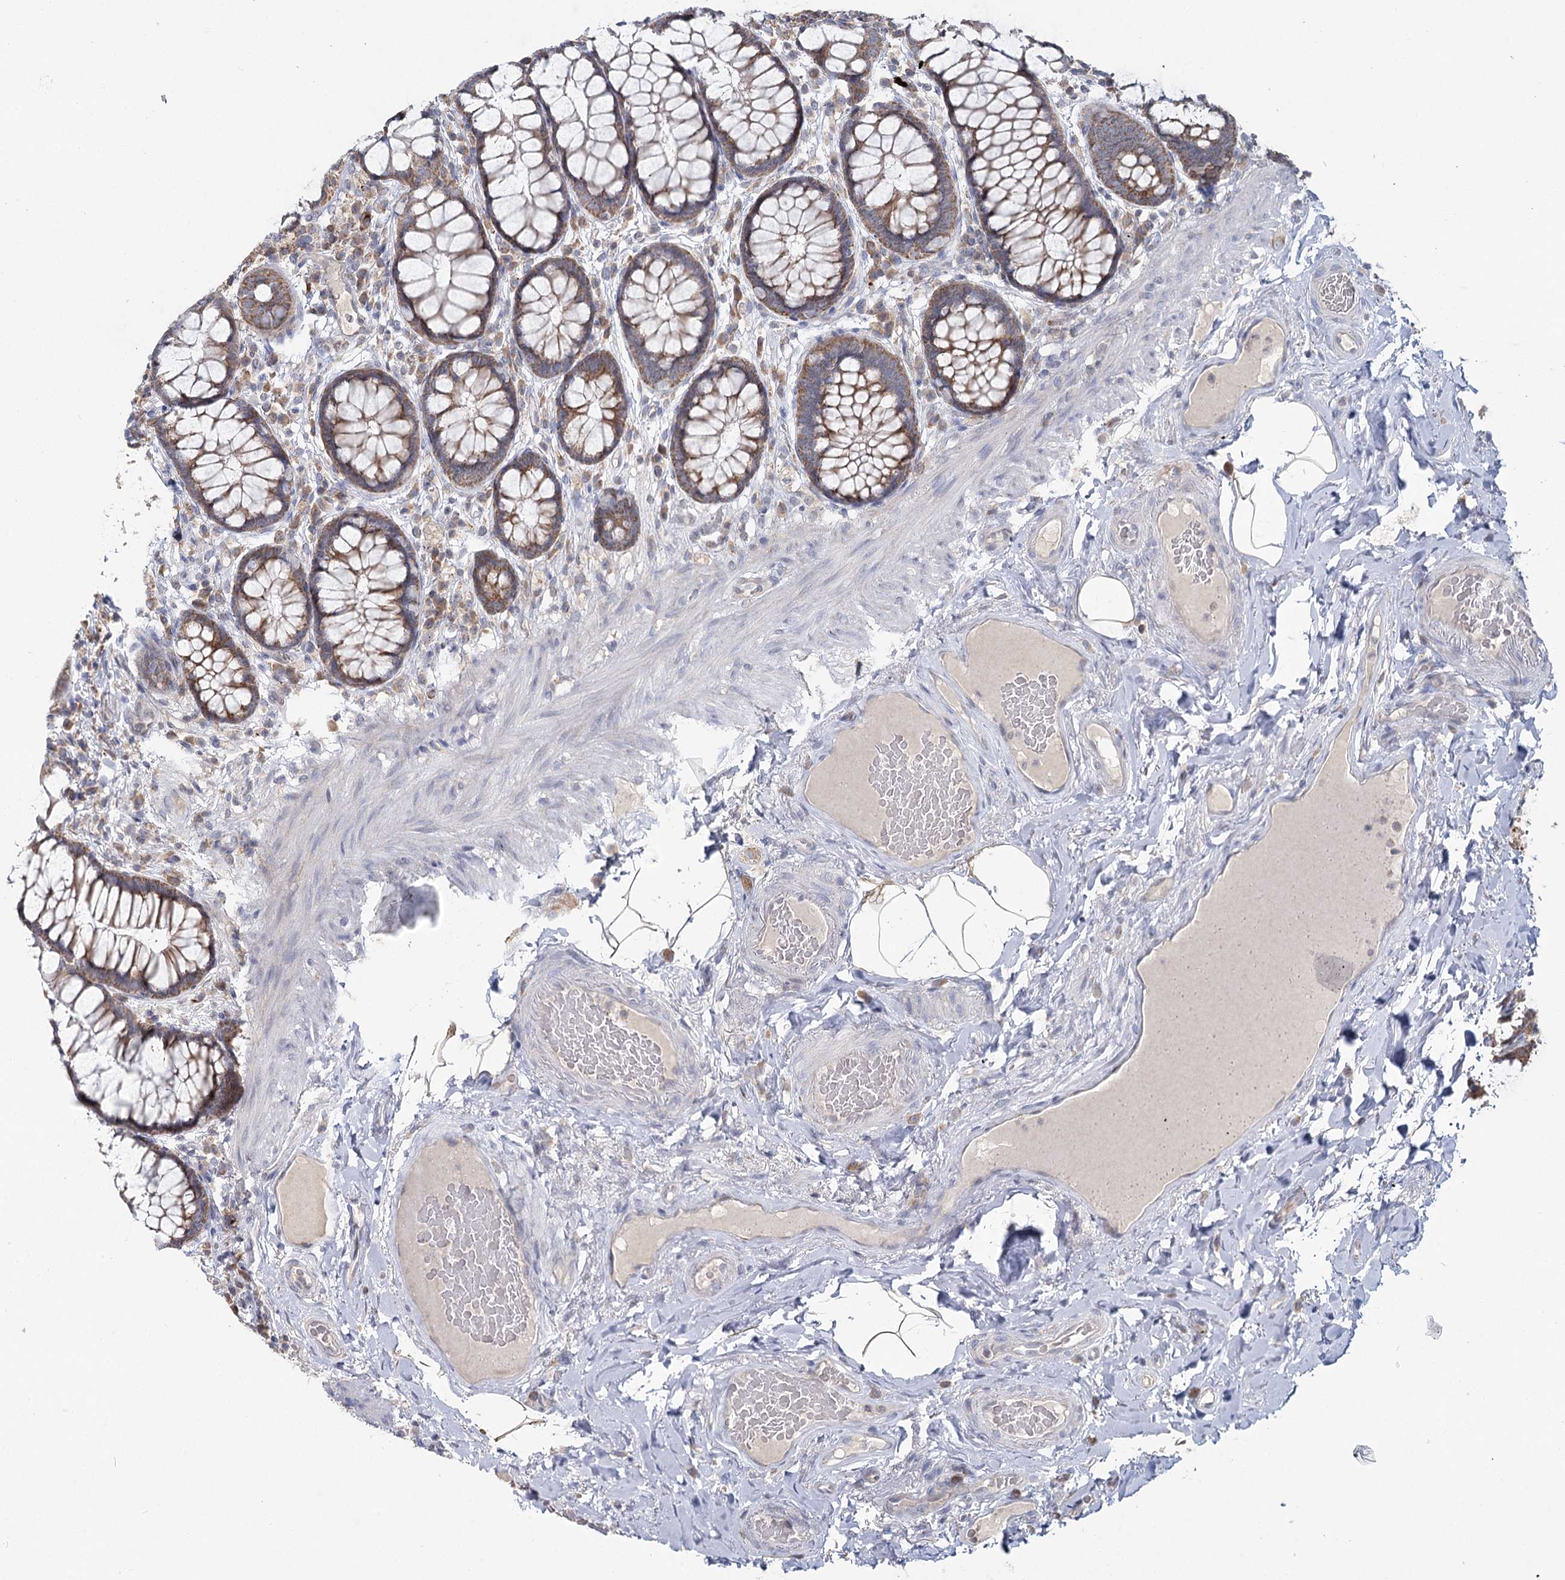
{"staining": {"intensity": "moderate", "quantity": ">75%", "location": "cytoplasmic/membranous"}, "tissue": "rectum", "cell_type": "Glandular cells", "image_type": "normal", "snomed": [{"axis": "morphology", "description": "Normal tissue, NOS"}, {"axis": "topography", "description": "Rectum"}], "caption": "Benign rectum shows moderate cytoplasmic/membranous positivity in about >75% of glandular cells The staining is performed using DAB brown chromogen to label protein expression. The nuclei are counter-stained blue using hematoxylin..", "gene": "ACOX2", "patient": {"sex": "male", "age": 83}}